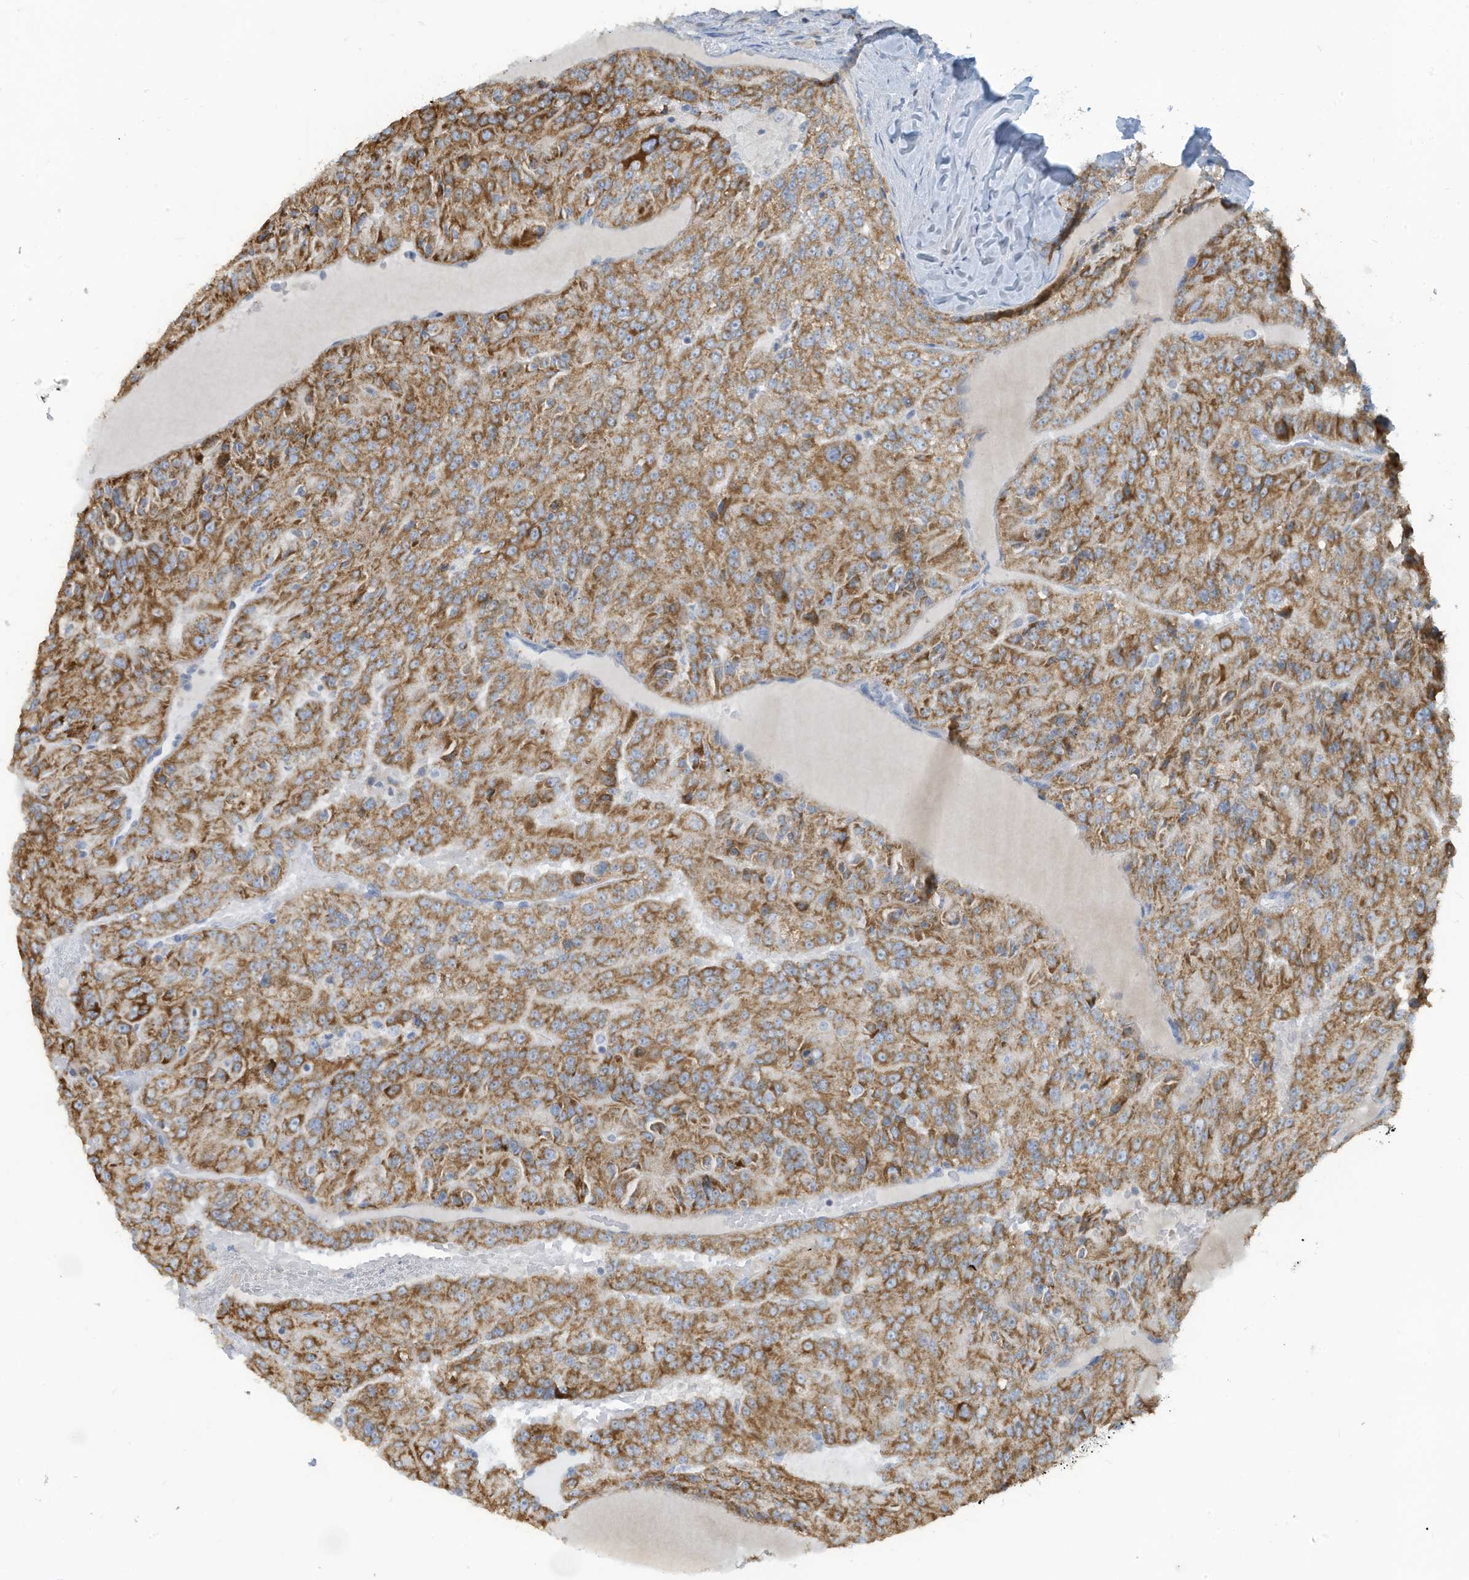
{"staining": {"intensity": "moderate", "quantity": ">75%", "location": "cytoplasmic/membranous"}, "tissue": "renal cancer", "cell_type": "Tumor cells", "image_type": "cancer", "snomed": [{"axis": "morphology", "description": "Adenocarcinoma, NOS"}, {"axis": "topography", "description": "Kidney"}], "caption": "Human renal cancer stained with a brown dye shows moderate cytoplasmic/membranous positive expression in about >75% of tumor cells.", "gene": "GTPBP2", "patient": {"sex": "female", "age": 63}}